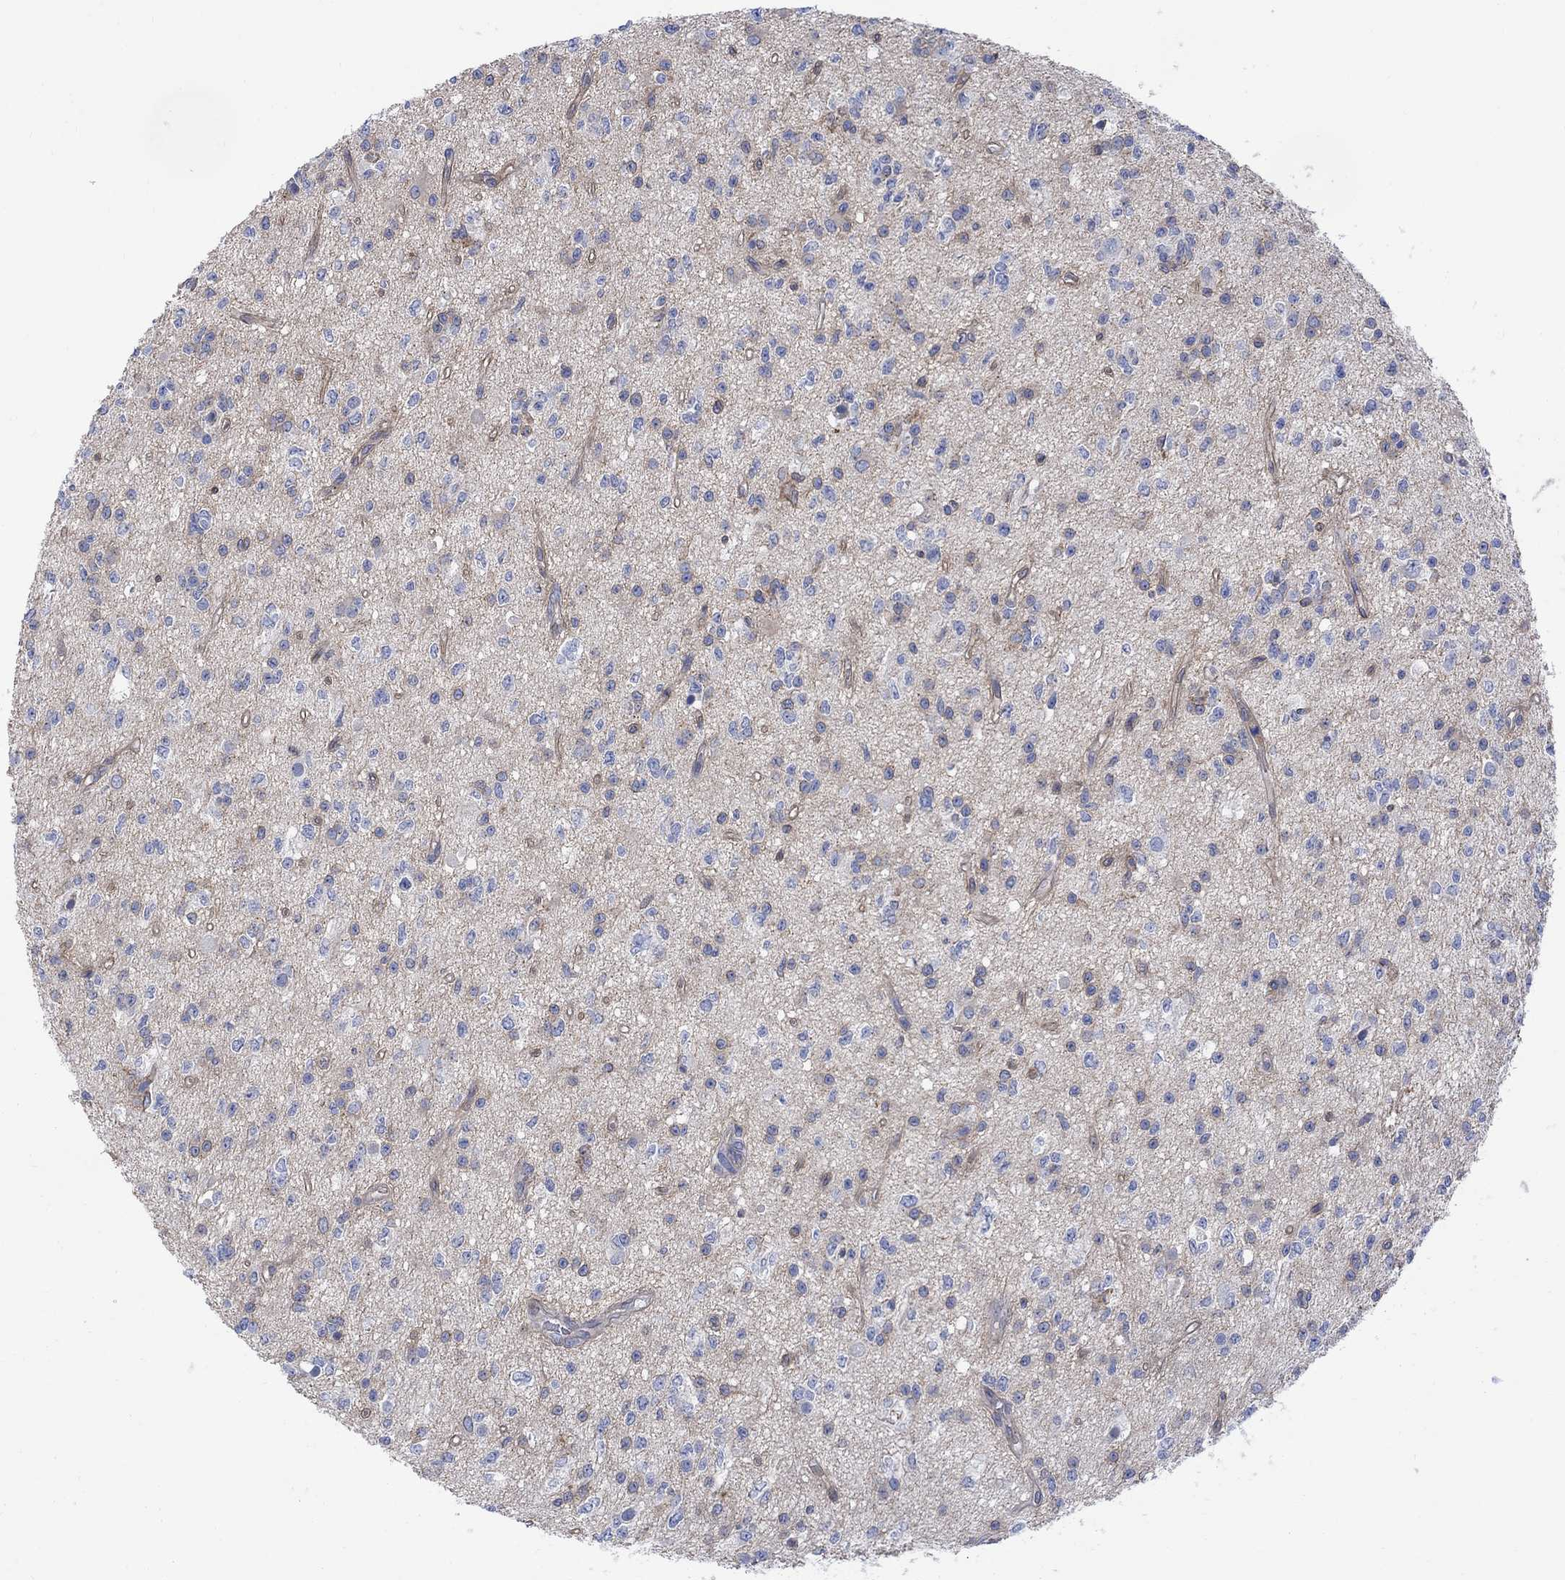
{"staining": {"intensity": "negative", "quantity": "none", "location": "none"}, "tissue": "glioma", "cell_type": "Tumor cells", "image_type": "cancer", "snomed": [{"axis": "morphology", "description": "Glioma, malignant, Low grade"}, {"axis": "topography", "description": "Brain"}], "caption": "The micrograph demonstrates no staining of tumor cells in low-grade glioma (malignant).", "gene": "GBP5", "patient": {"sex": "female", "age": 45}}